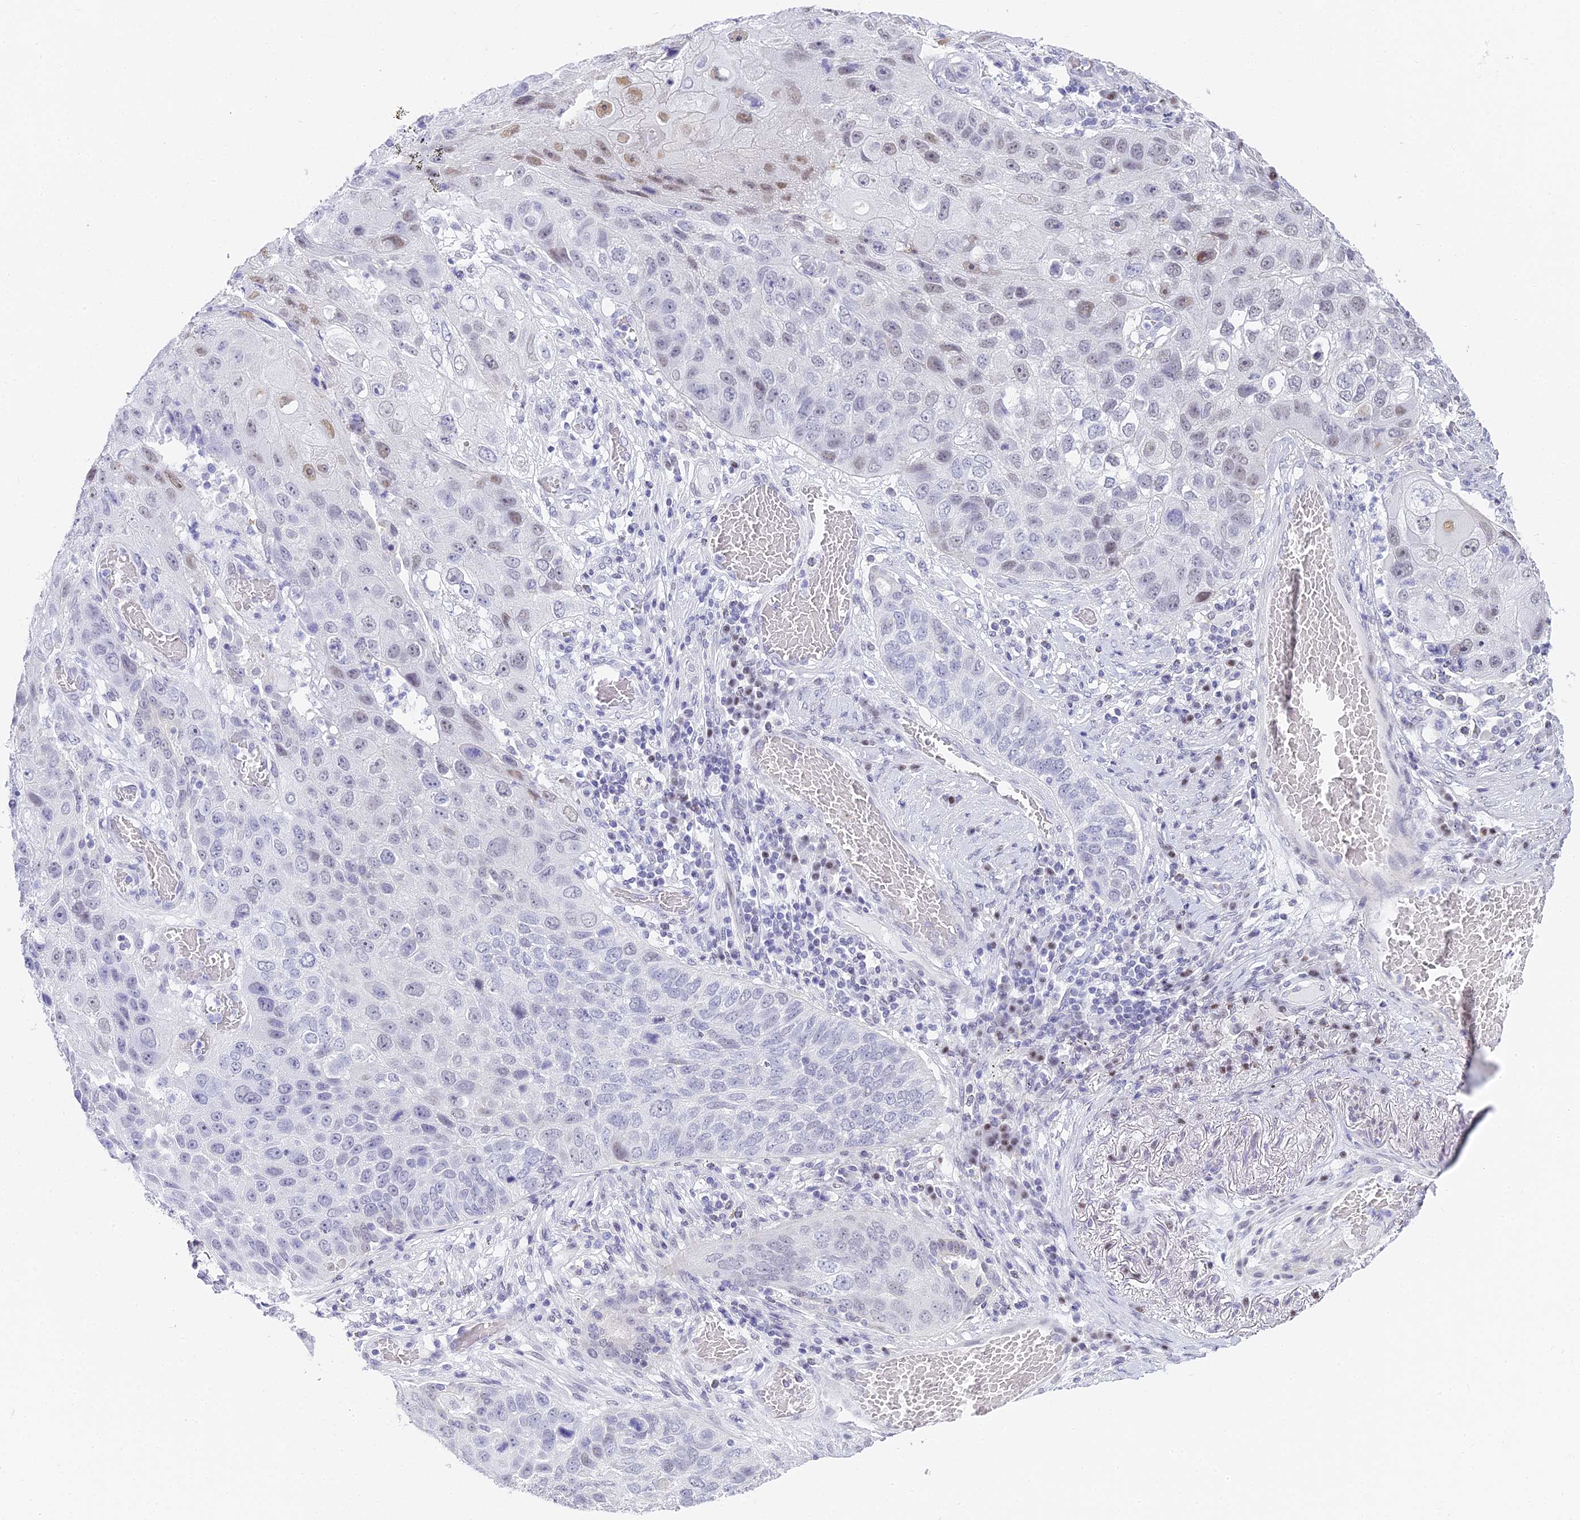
{"staining": {"intensity": "weak", "quantity": "<25%", "location": "nuclear"}, "tissue": "lung cancer", "cell_type": "Tumor cells", "image_type": "cancer", "snomed": [{"axis": "morphology", "description": "Squamous cell carcinoma, NOS"}, {"axis": "topography", "description": "Lung"}], "caption": "Immunohistochemistry micrograph of neoplastic tissue: human squamous cell carcinoma (lung) stained with DAB (3,3'-diaminobenzidine) displays no significant protein staining in tumor cells. (DAB IHC visualized using brightfield microscopy, high magnification).", "gene": "ABHD14A-ACY1", "patient": {"sex": "male", "age": 61}}